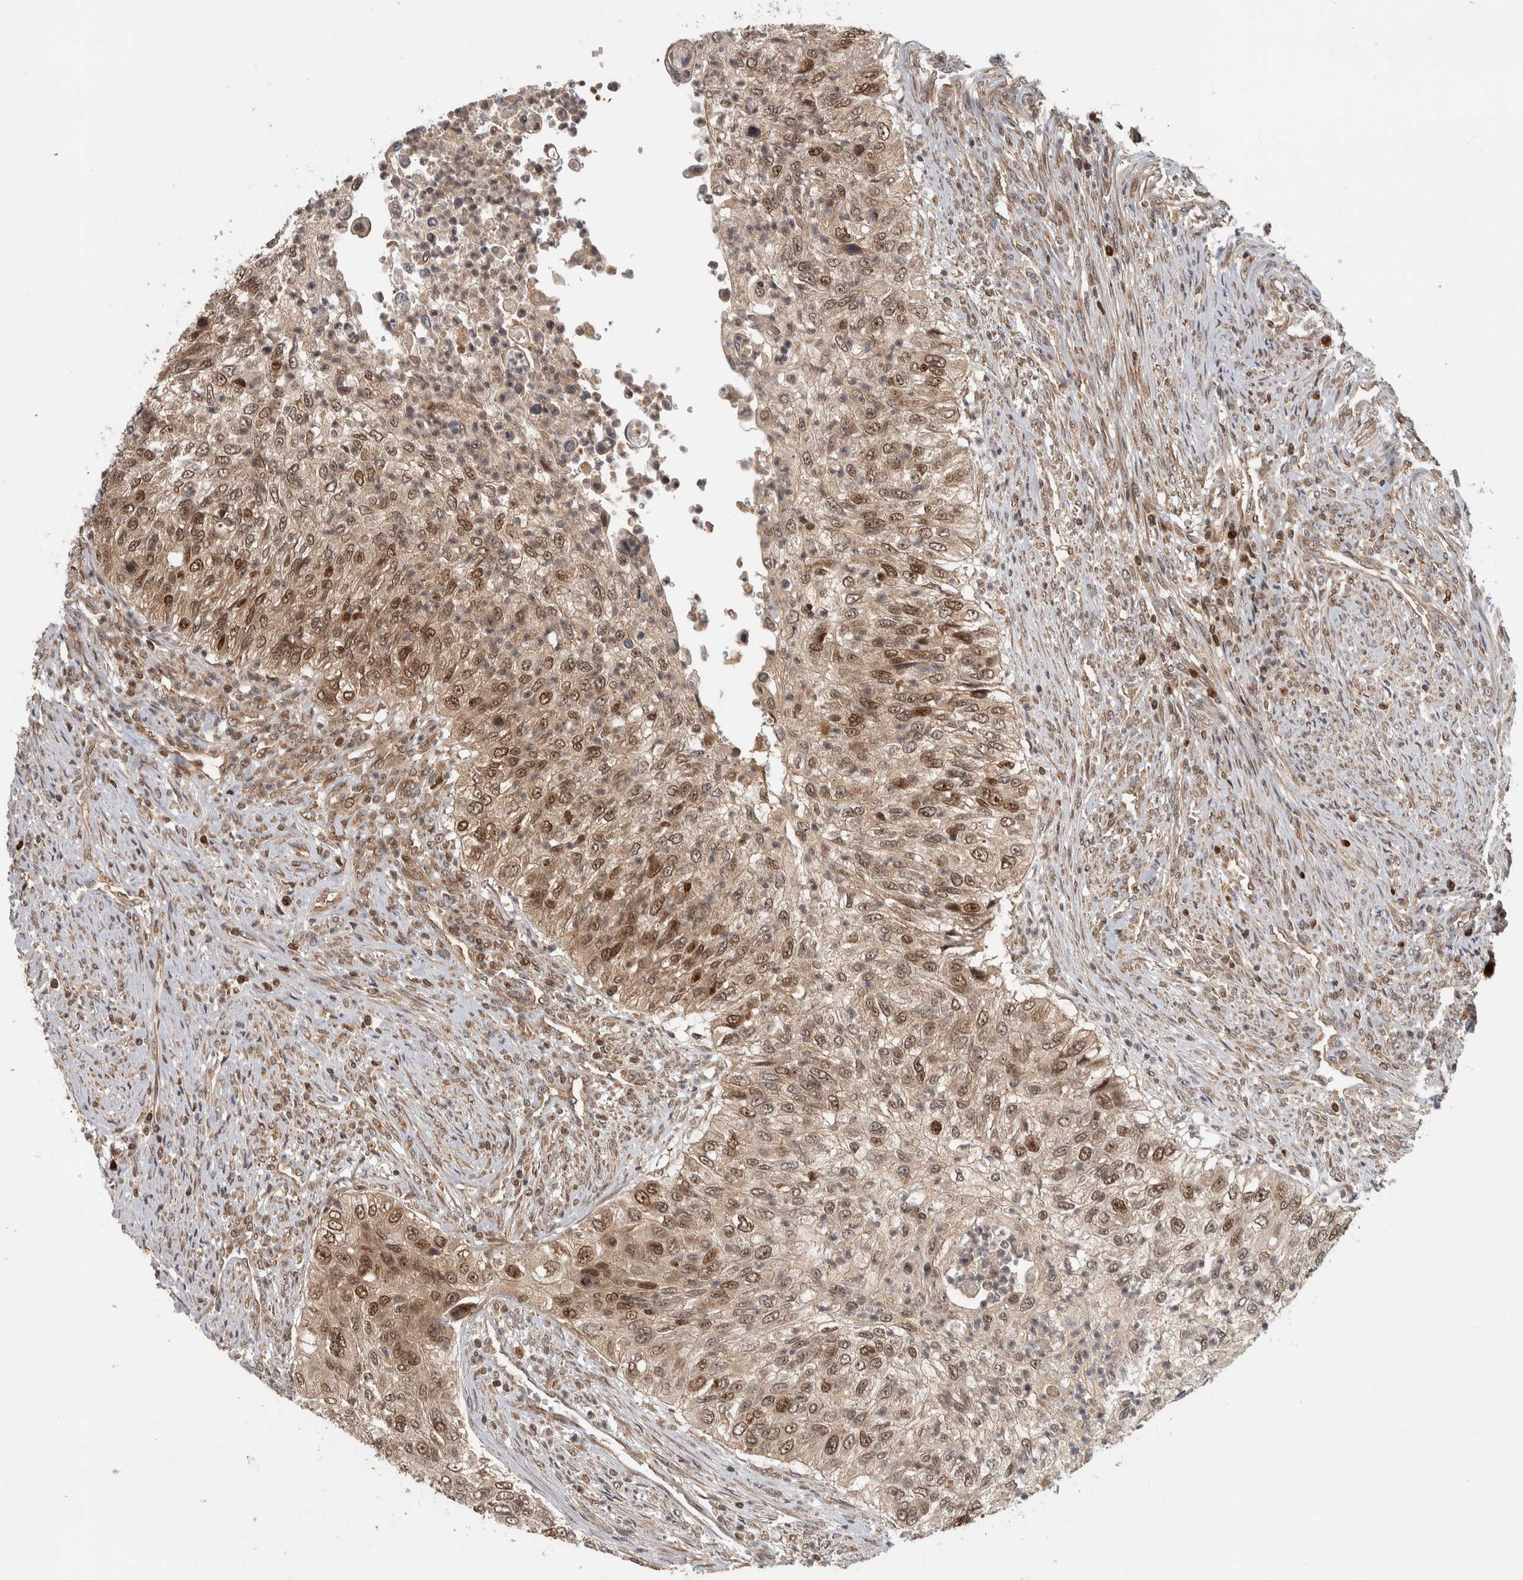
{"staining": {"intensity": "moderate", "quantity": ">75%", "location": "nuclear"}, "tissue": "urothelial cancer", "cell_type": "Tumor cells", "image_type": "cancer", "snomed": [{"axis": "morphology", "description": "Urothelial carcinoma, High grade"}, {"axis": "topography", "description": "Urinary bladder"}], "caption": "Urothelial cancer stained with a brown dye reveals moderate nuclear positive staining in approximately >75% of tumor cells.", "gene": "RPS6KA4", "patient": {"sex": "female", "age": 60}}